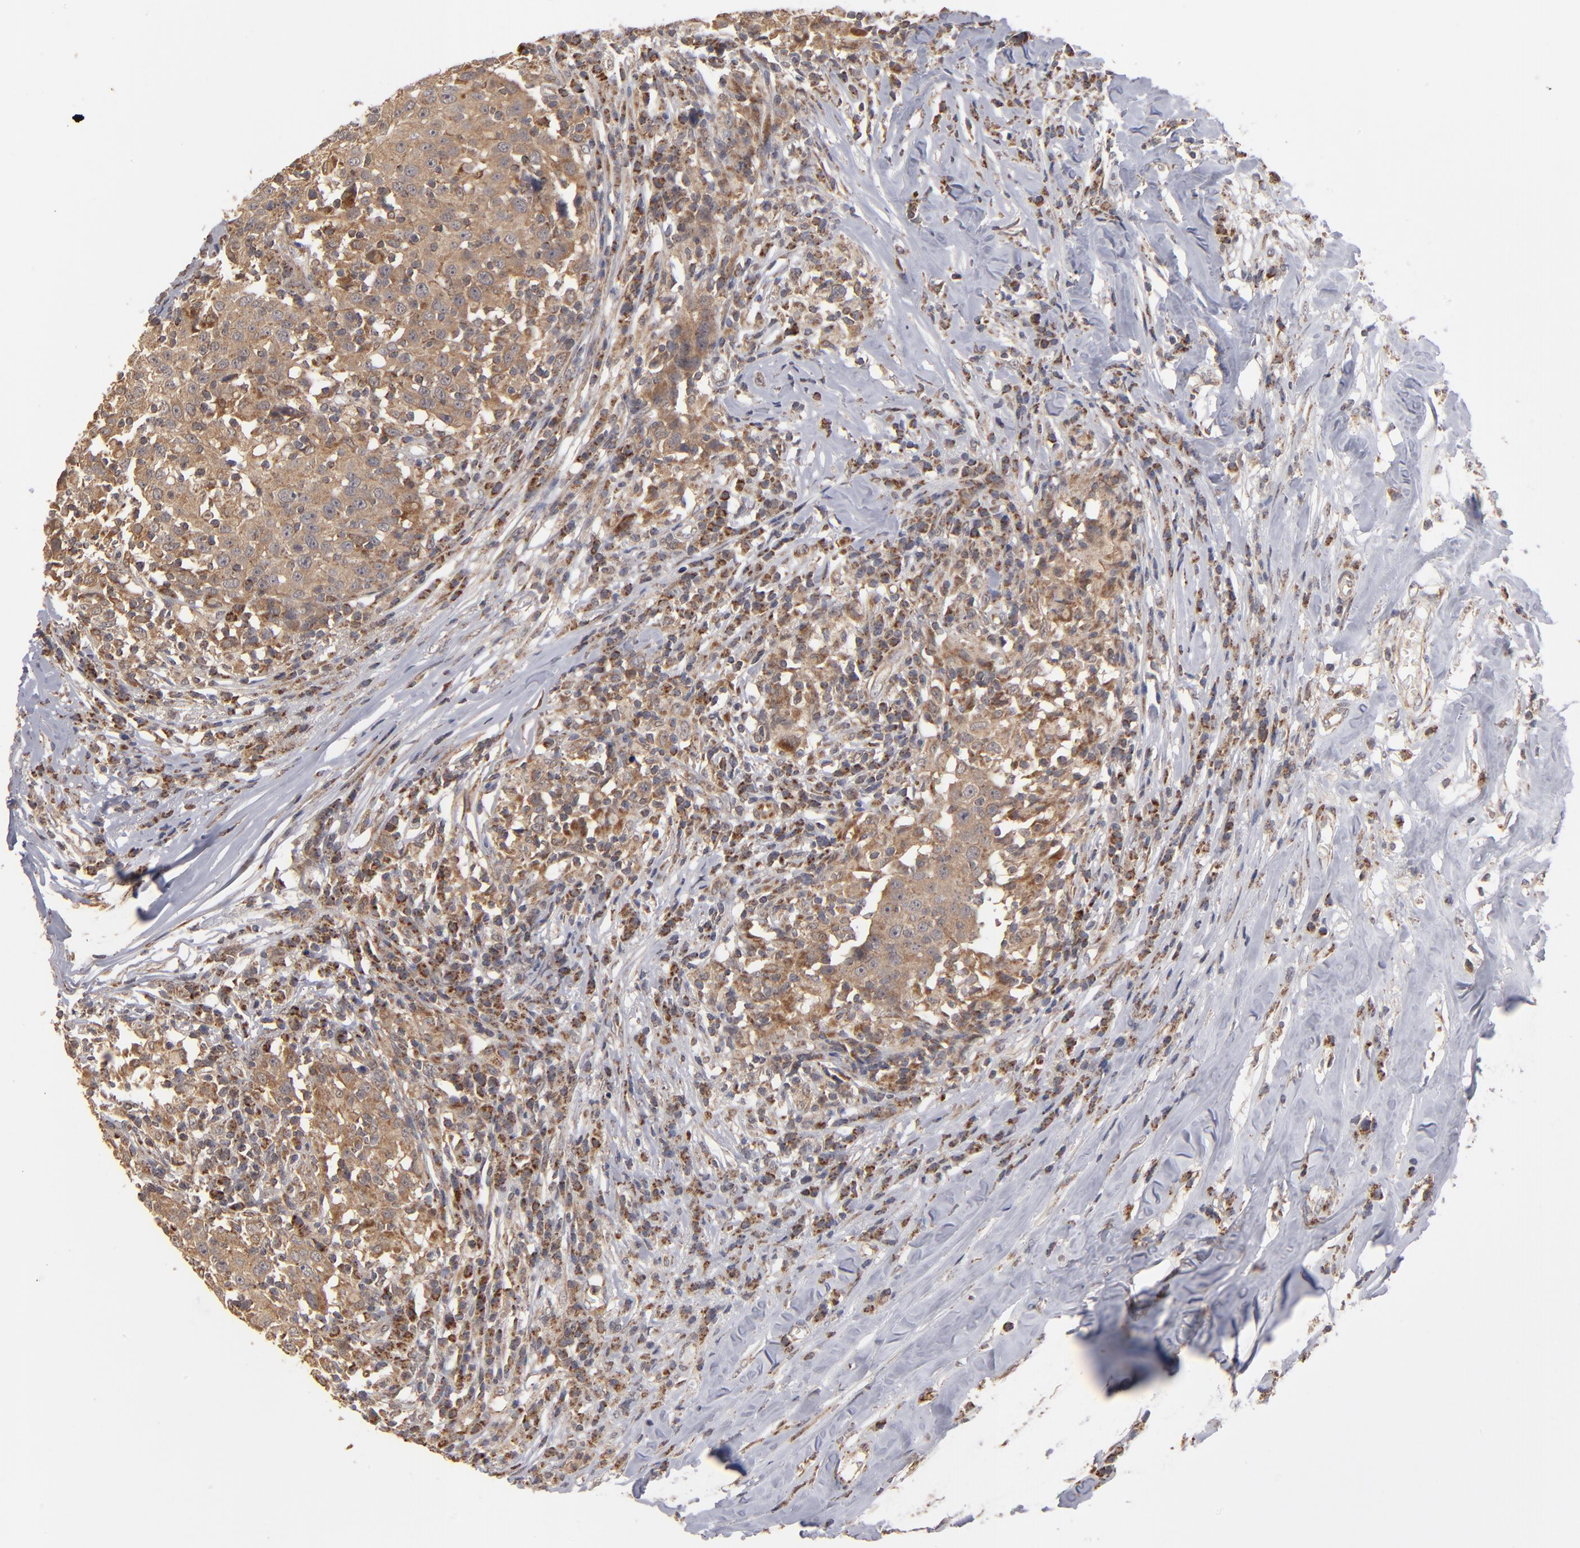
{"staining": {"intensity": "moderate", "quantity": ">75%", "location": "cytoplasmic/membranous"}, "tissue": "head and neck cancer", "cell_type": "Tumor cells", "image_type": "cancer", "snomed": [{"axis": "morphology", "description": "Adenocarcinoma, NOS"}, {"axis": "topography", "description": "Salivary gland"}, {"axis": "topography", "description": "Head-Neck"}], "caption": "This photomicrograph displays IHC staining of human head and neck adenocarcinoma, with medium moderate cytoplasmic/membranous staining in approximately >75% of tumor cells.", "gene": "MIPOL1", "patient": {"sex": "female", "age": 65}}